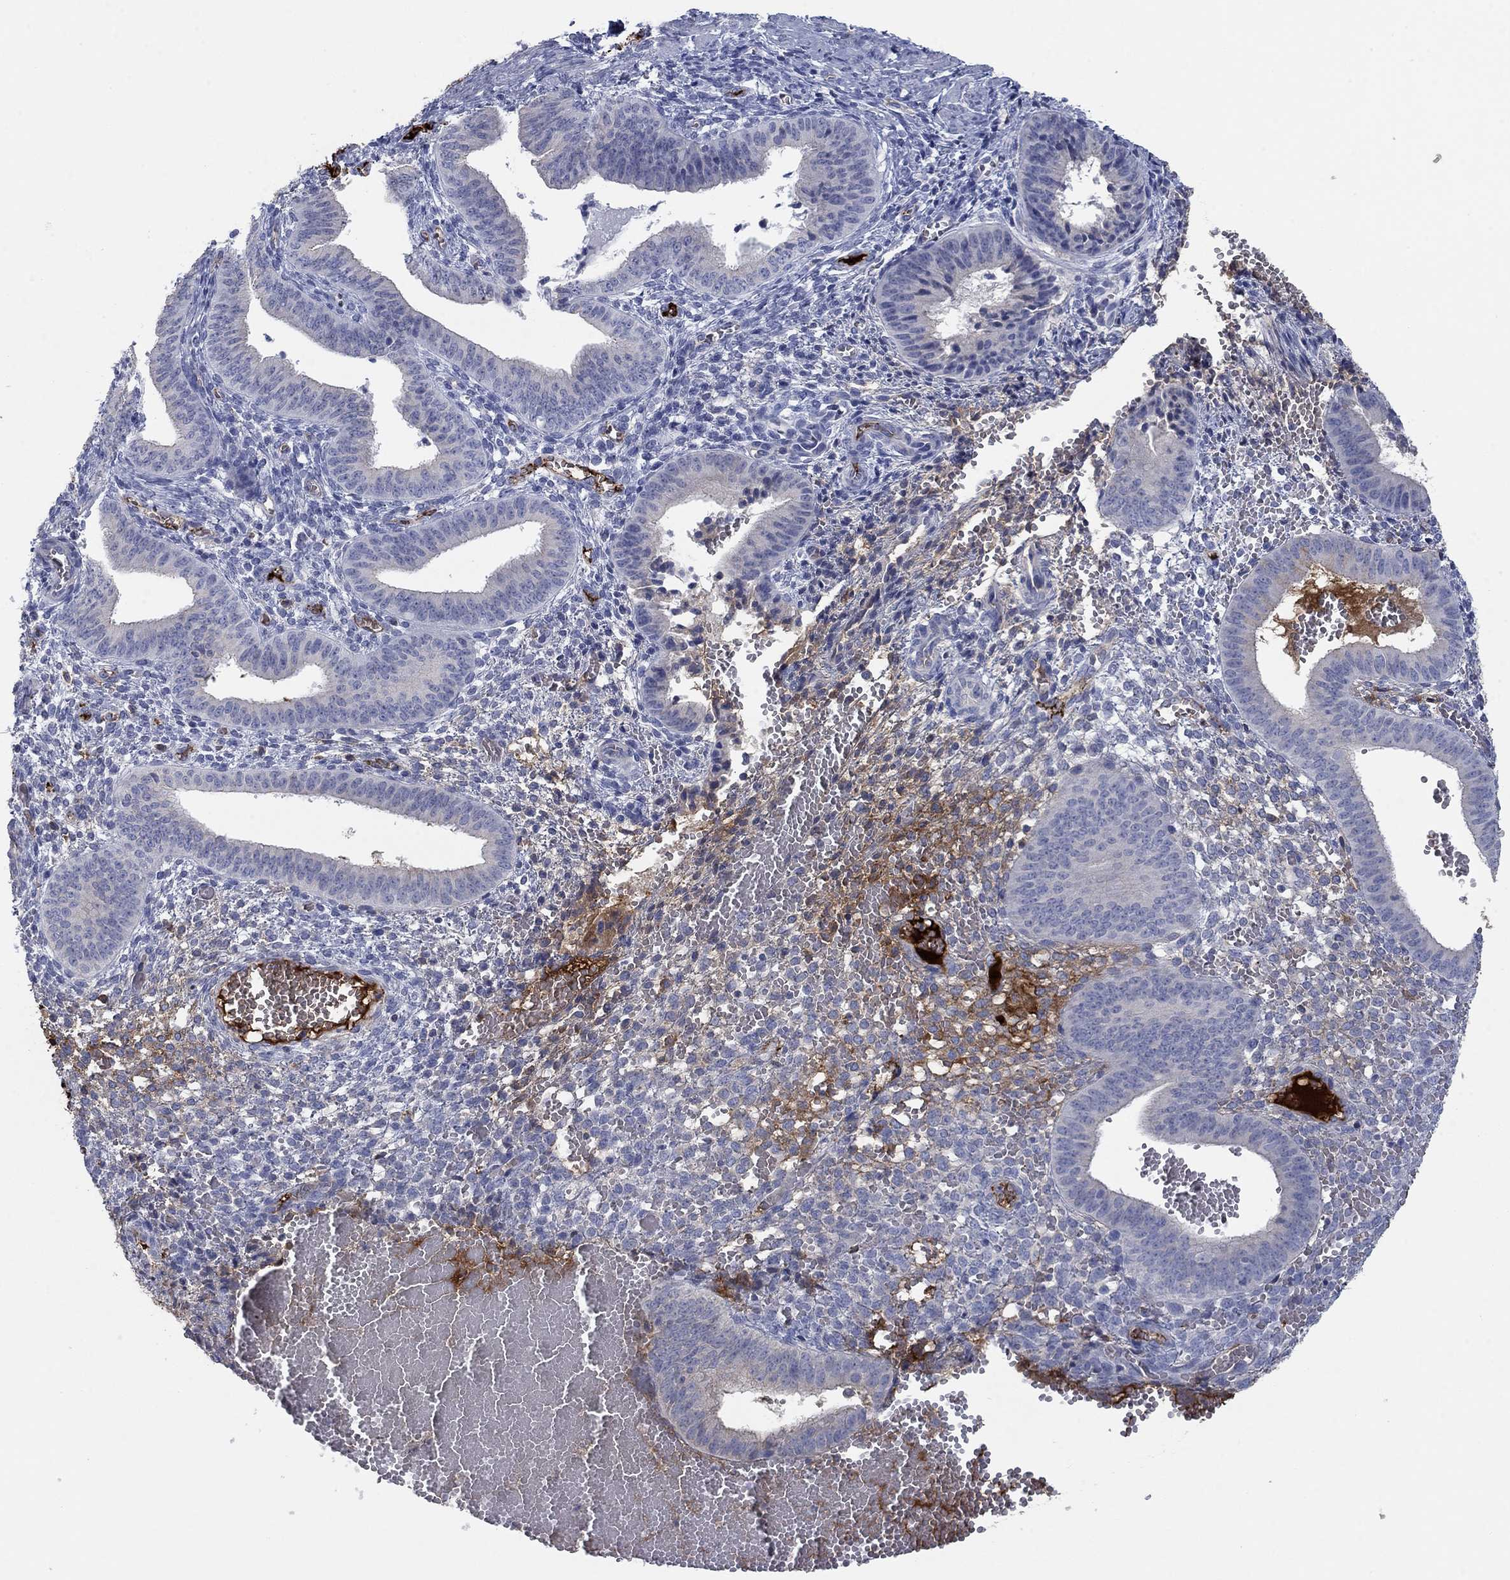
{"staining": {"intensity": "moderate", "quantity": "<25%", "location": "cytoplasmic/membranous"}, "tissue": "endometrium", "cell_type": "Cells in endometrial stroma", "image_type": "normal", "snomed": [{"axis": "morphology", "description": "Normal tissue, NOS"}, {"axis": "topography", "description": "Endometrium"}], "caption": "The micrograph shows staining of benign endometrium, revealing moderate cytoplasmic/membranous protein staining (brown color) within cells in endometrial stroma. Nuclei are stained in blue.", "gene": "APOC3", "patient": {"sex": "female", "age": 42}}